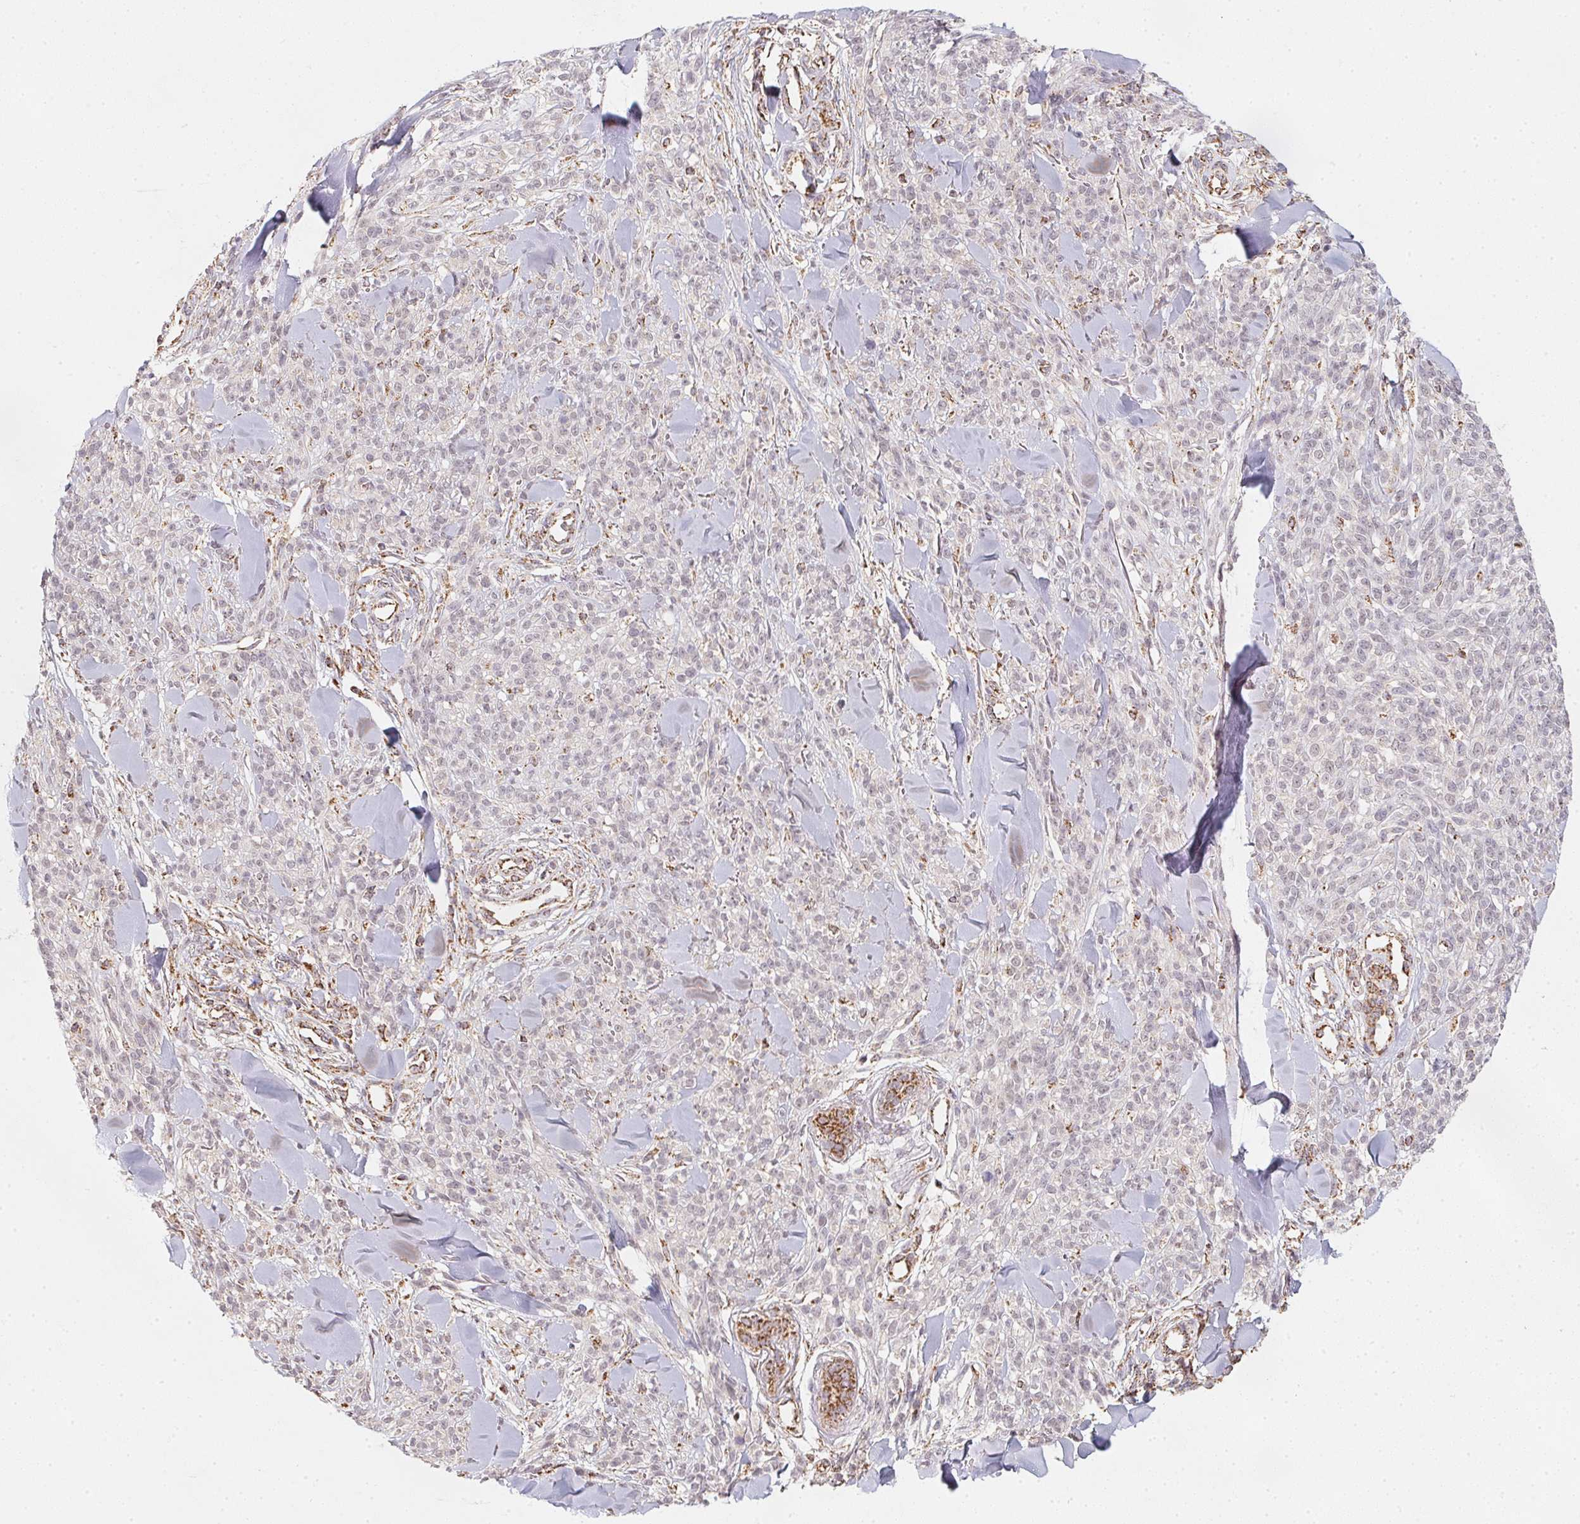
{"staining": {"intensity": "negative", "quantity": "none", "location": "none"}, "tissue": "melanoma", "cell_type": "Tumor cells", "image_type": "cancer", "snomed": [{"axis": "morphology", "description": "Malignant melanoma, NOS"}, {"axis": "topography", "description": "Skin"}, {"axis": "topography", "description": "Skin of trunk"}], "caption": "There is no significant positivity in tumor cells of melanoma.", "gene": "NDUFS6", "patient": {"sex": "male", "age": 74}}